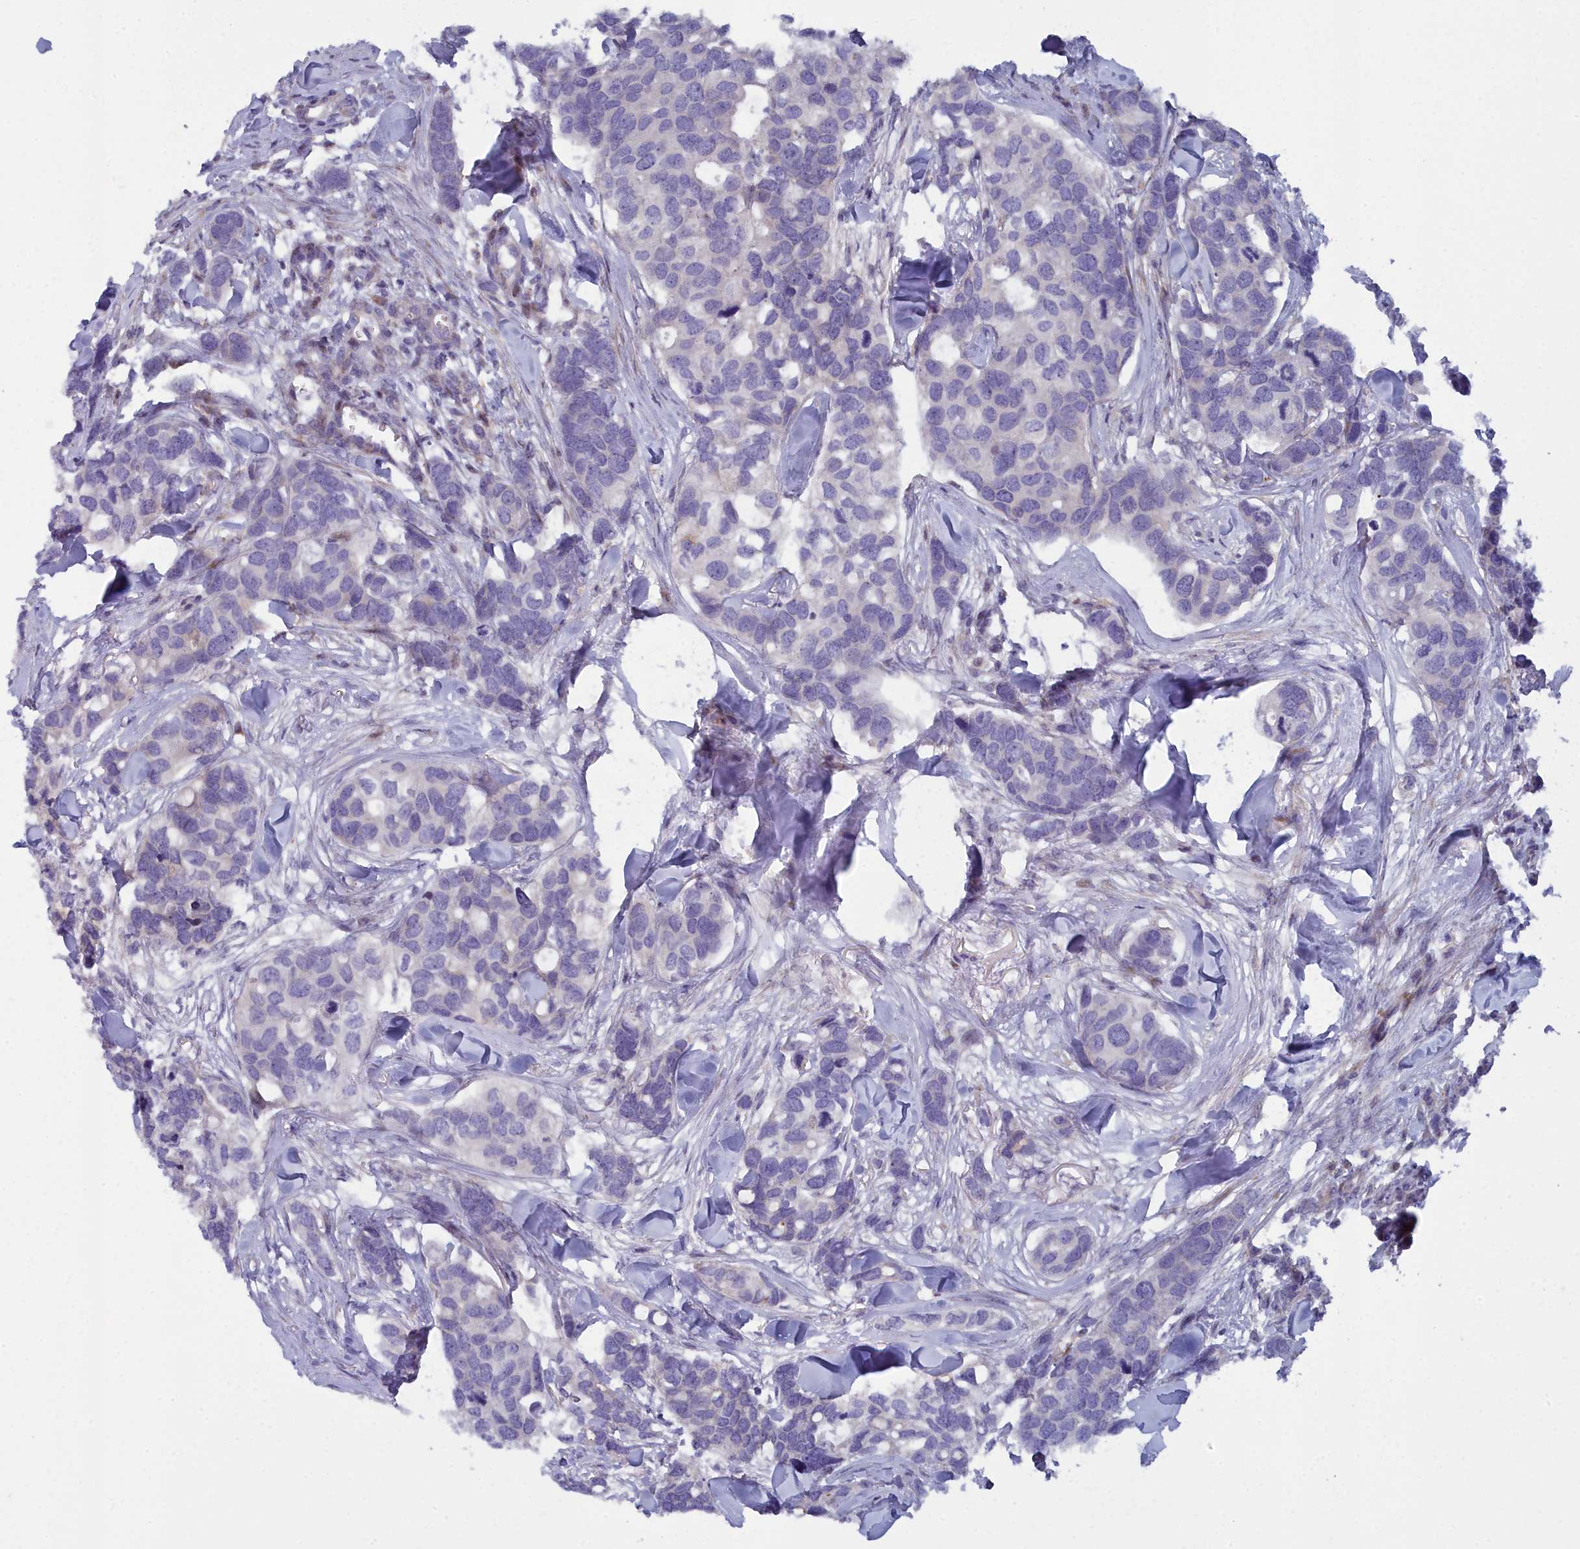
{"staining": {"intensity": "negative", "quantity": "none", "location": "none"}, "tissue": "breast cancer", "cell_type": "Tumor cells", "image_type": "cancer", "snomed": [{"axis": "morphology", "description": "Duct carcinoma"}, {"axis": "topography", "description": "Breast"}], "caption": "Tumor cells are negative for brown protein staining in breast cancer.", "gene": "B9D2", "patient": {"sex": "female", "age": 83}}